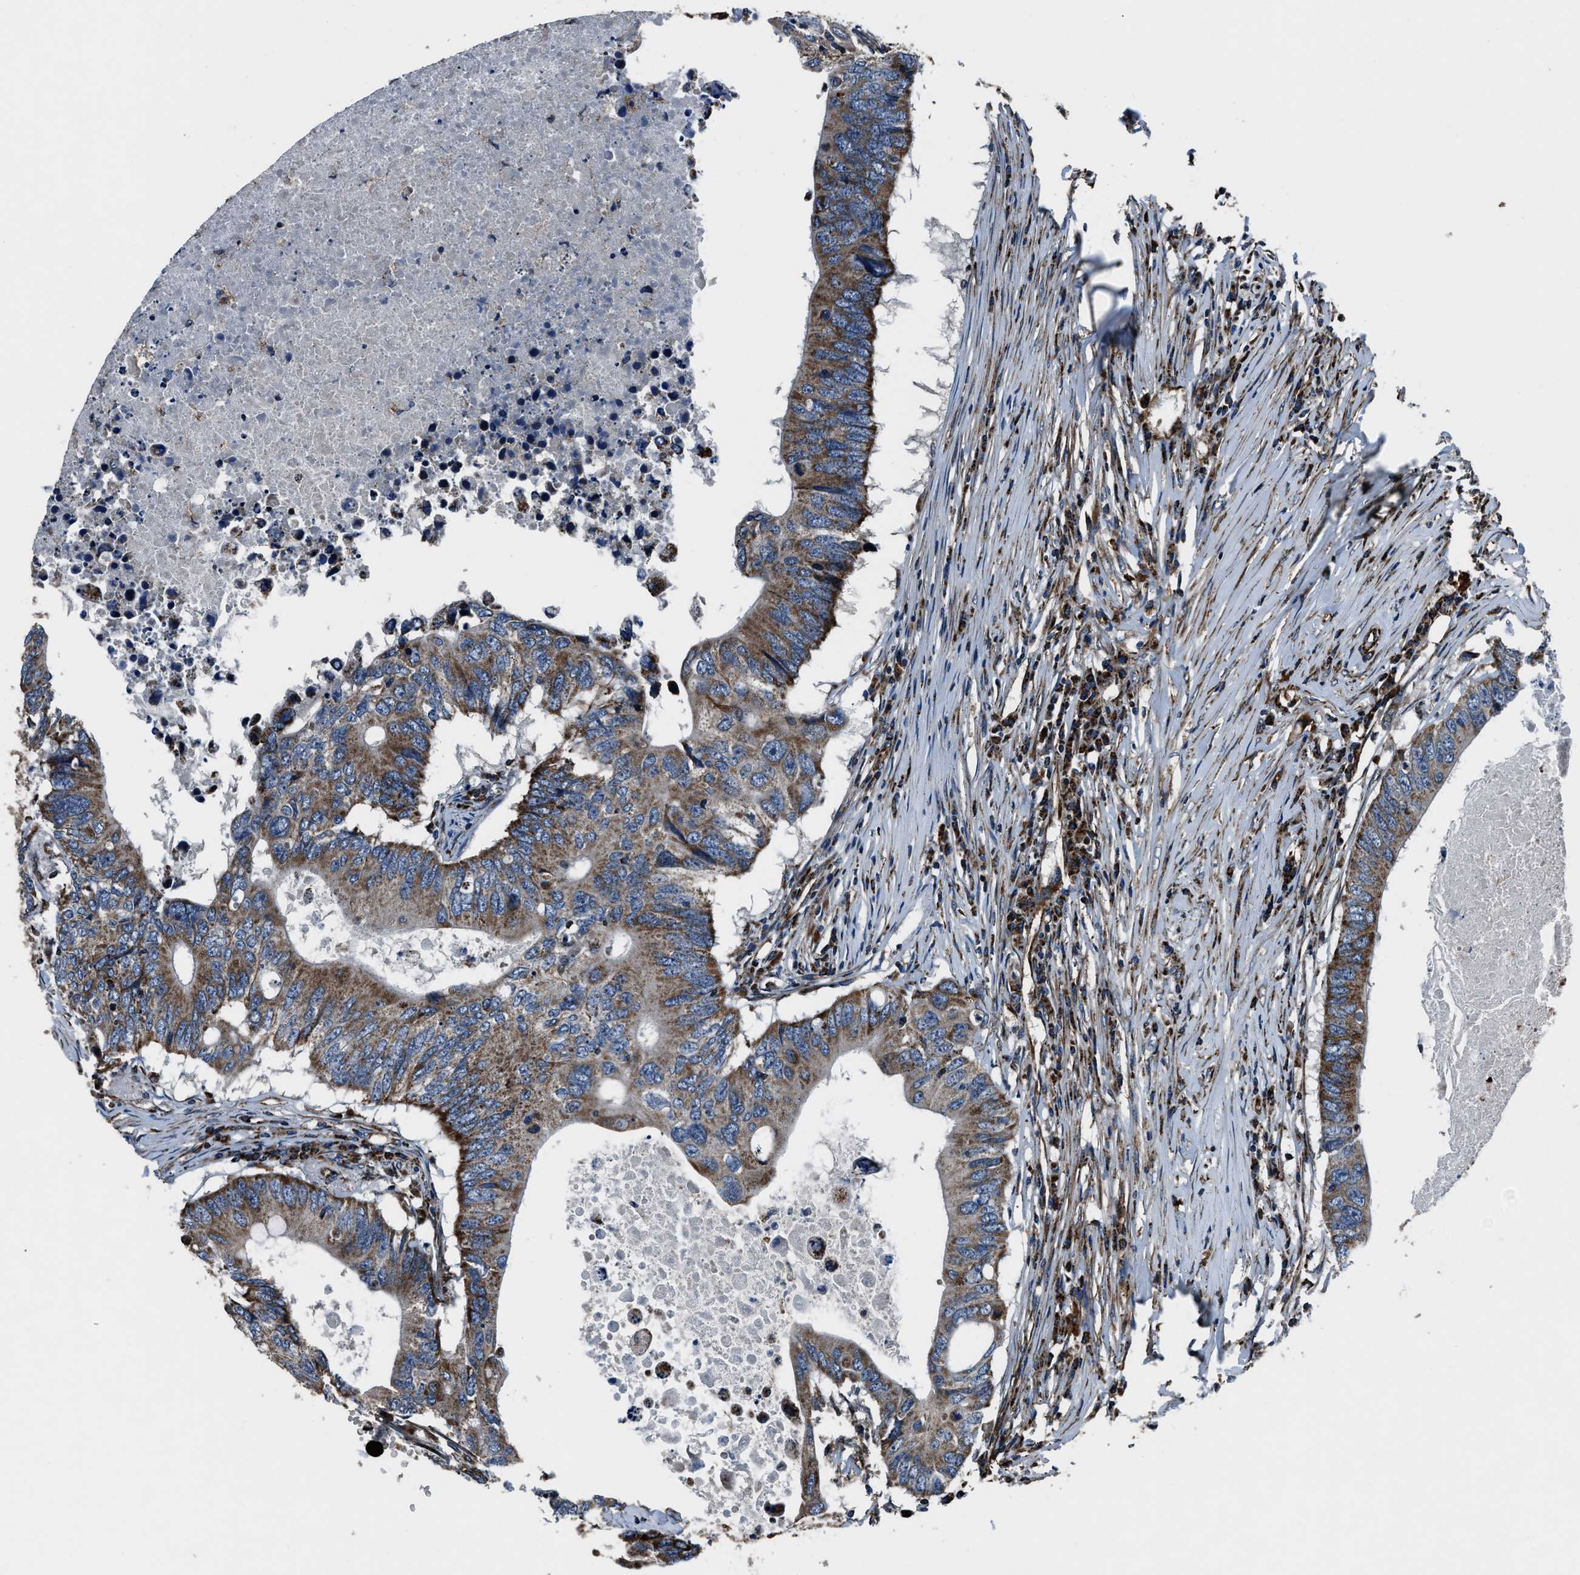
{"staining": {"intensity": "moderate", "quantity": ">75%", "location": "cytoplasmic/membranous"}, "tissue": "colorectal cancer", "cell_type": "Tumor cells", "image_type": "cancer", "snomed": [{"axis": "morphology", "description": "Adenocarcinoma, NOS"}, {"axis": "topography", "description": "Colon"}], "caption": "Immunohistochemistry (IHC) micrograph of neoplastic tissue: human colorectal adenocarcinoma stained using immunohistochemistry (IHC) exhibits medium levels of moderate protein expression localized specifically in the cytoplasmic/membranous of tumor cells, appearing as a cytoplasmic/membranous brown color.", "gene": "OGDH", "patient": {"sex": "male", "age": 71}}